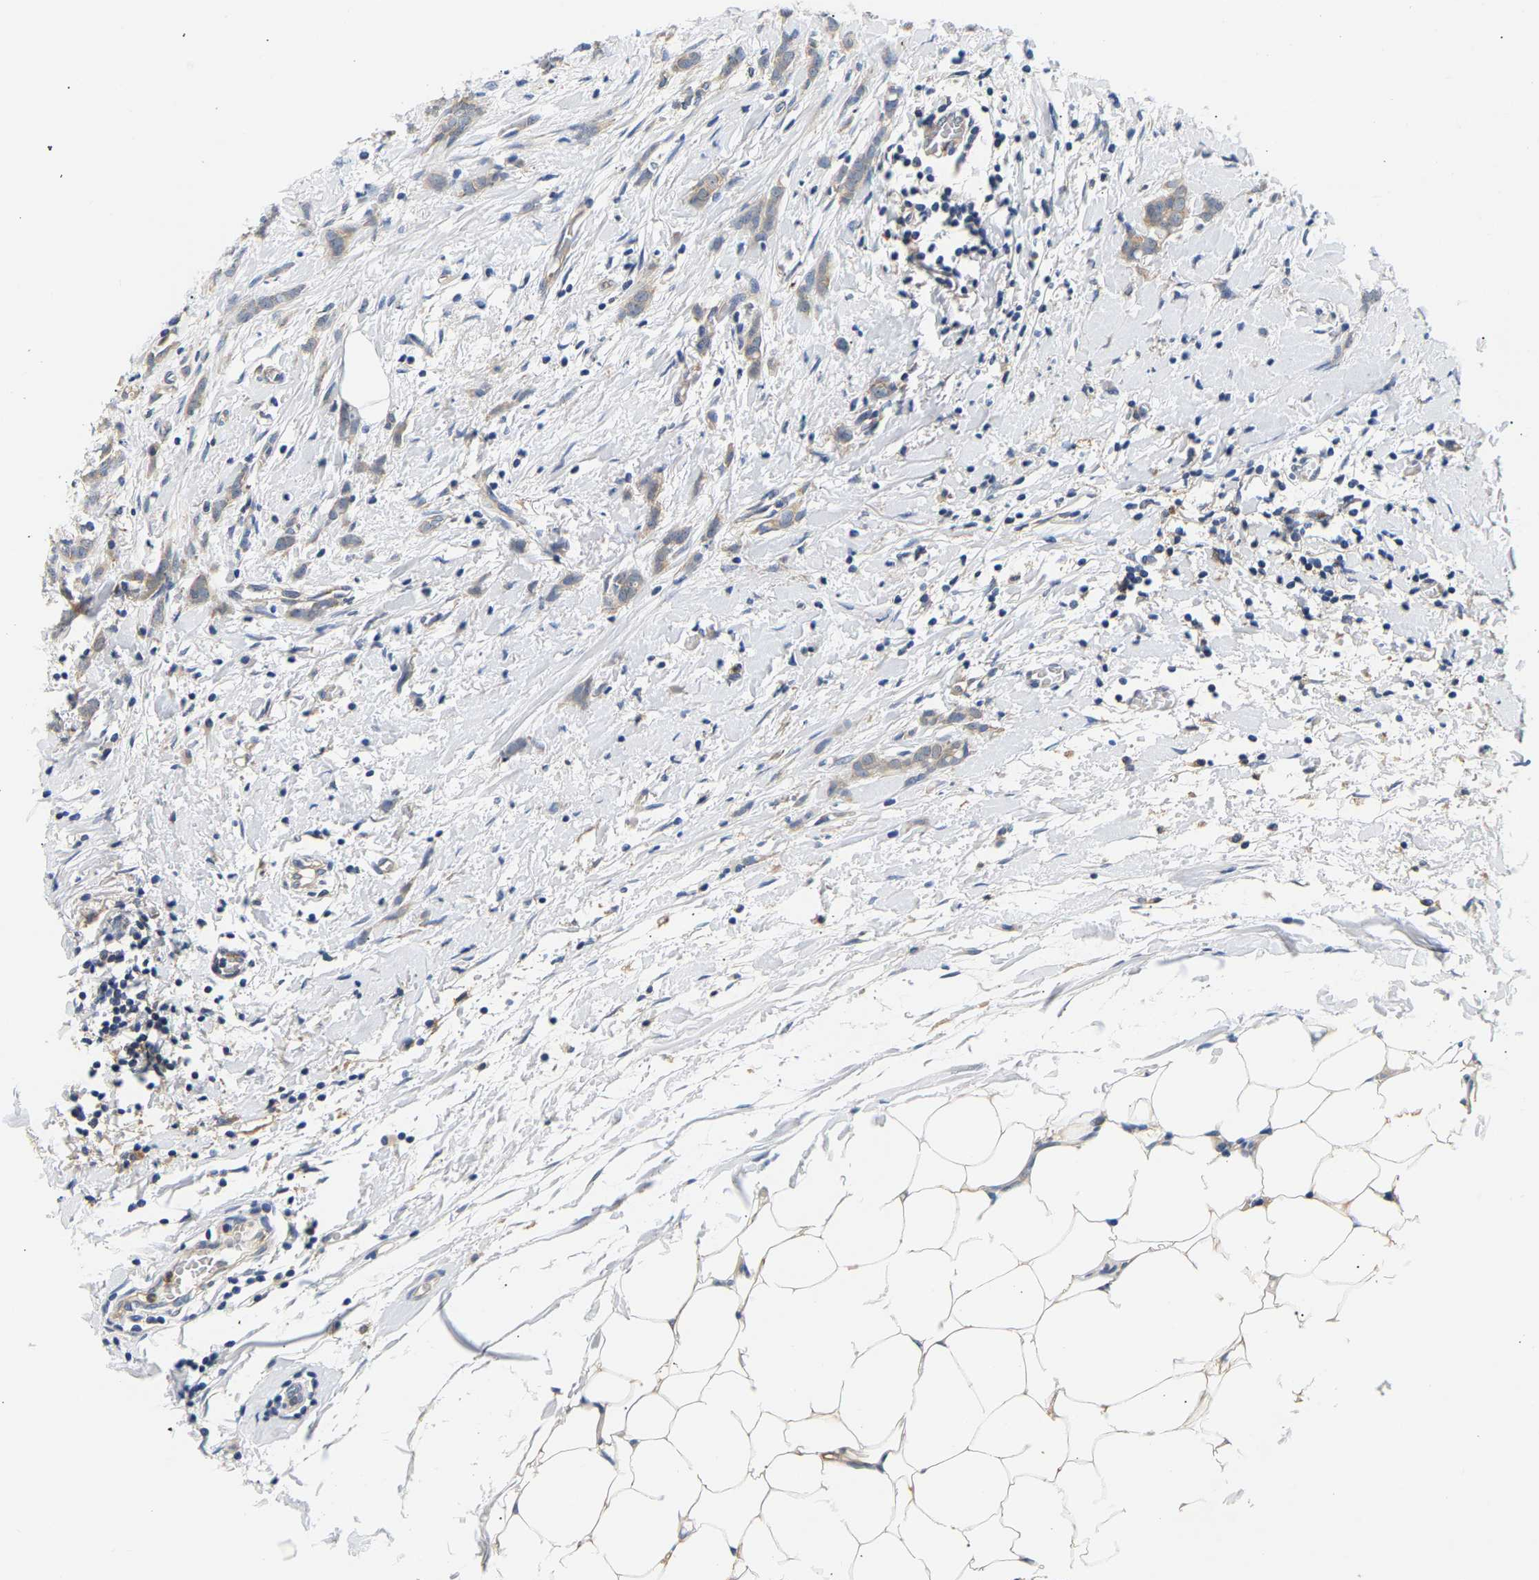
{"staining": {"intensity": "weak", "quantity": "25%-75%", "location": "cytoplasmic/membranous"}, "tissue": "breast cancer", "cell_type": "Tumor cells", "image_type": "cancer", "snomed": [{"axis": "morphology", "description": "Lobular carcinoma, in situ"}, {"axis": "morphology", "description": "Lobular carcinoma"}, {"axis": "topography", "description": "Breast"}], "caption": "DAB immunohistochemical staining of breast cancer (lobular carcinoma) demonstrates weak cytoplasmic/membranous protein positivity in about 25%-75% of tumor cells. (IHC, brightfield microscopy, high magnification).", "gene": "PPID", "patient": {"sex": "female", "age": 41}}